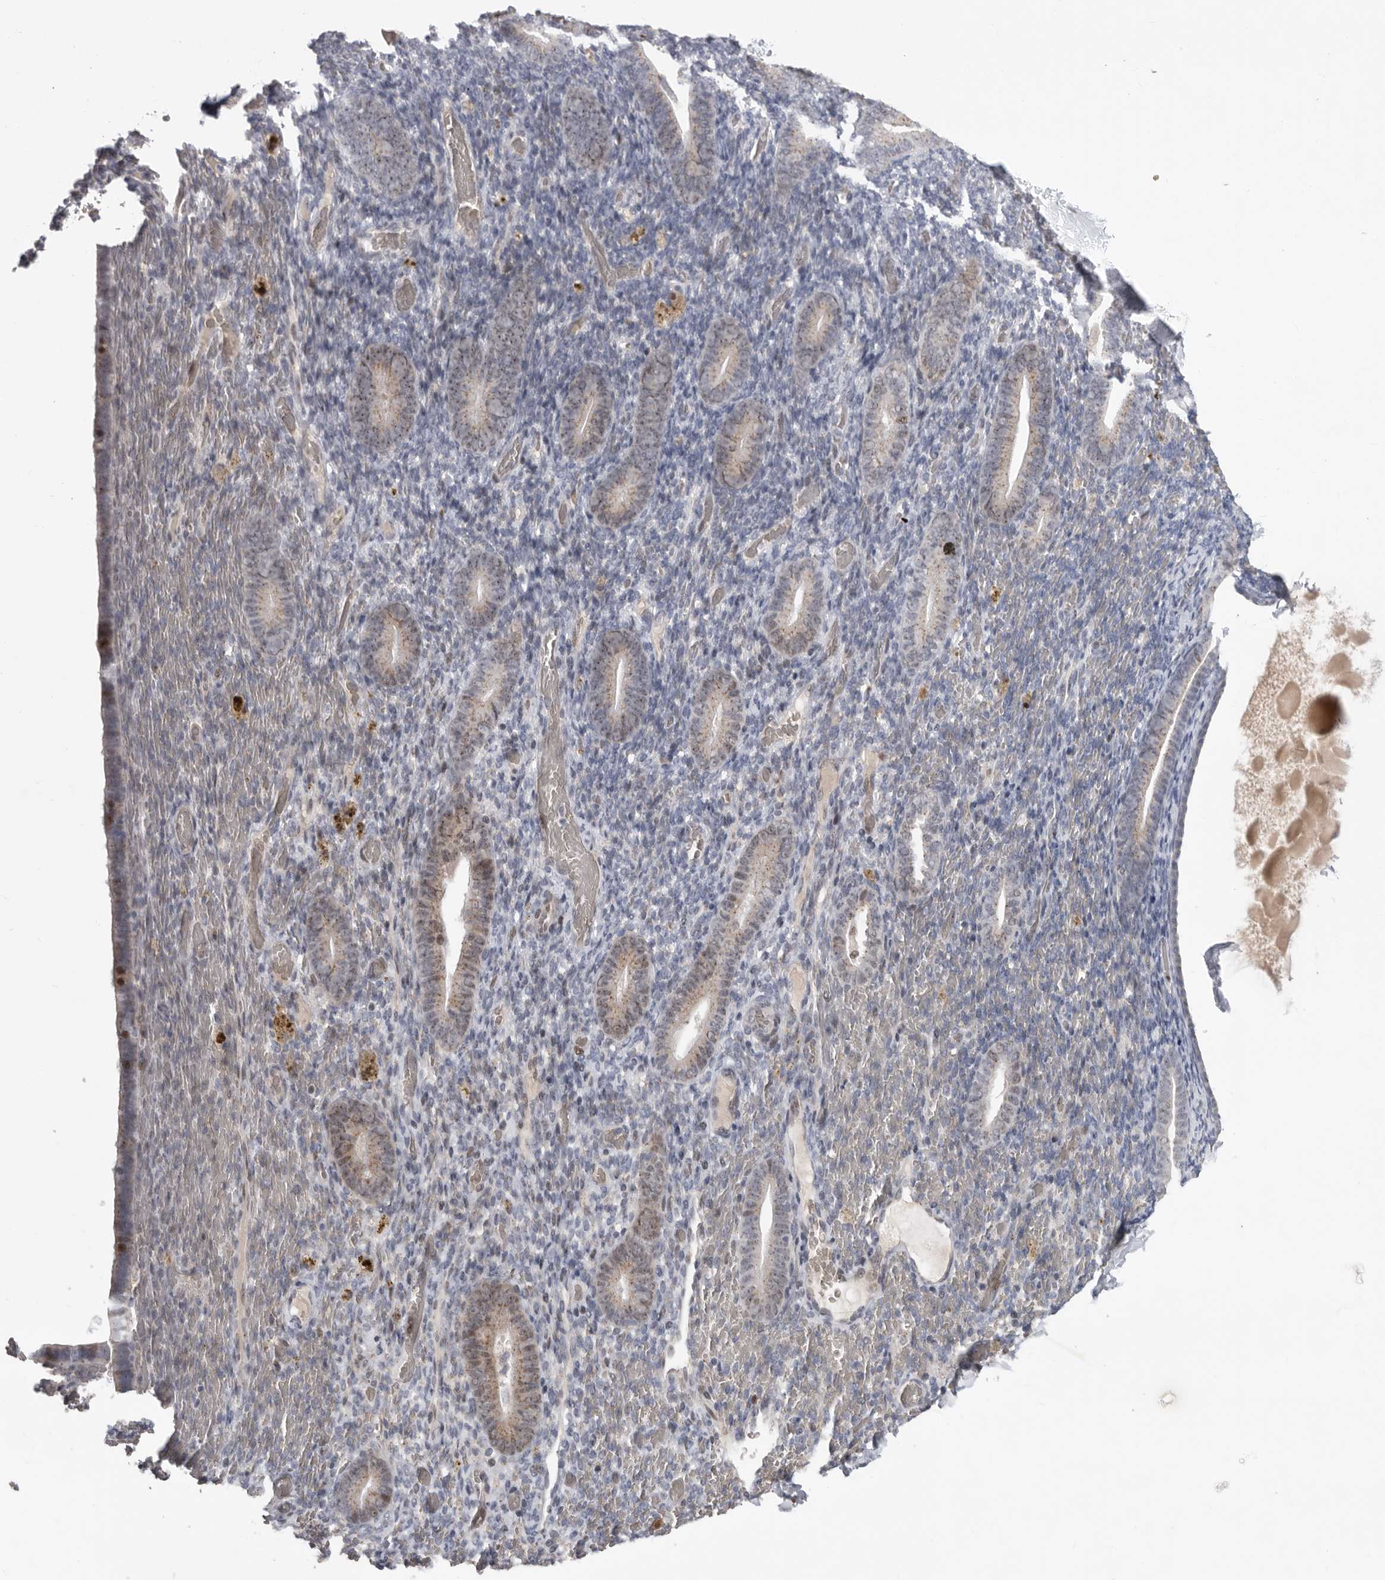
{"staining": {"intensity": "negative", "quantity": "none", "location": "none"}, "tissue": "endometrium", "cell_type": "Cells in endometrial stroma", "image_type": "normal", "snomed": [{"axis": "morphology", "description": "Normal tissue, NOS"}, {"axis": "topography", "description": "Endometrium"}], "caption": "The image demonstrates no significant expression in cells in endometrial stroma of endometrium.", "gene": "PCMTD1", "patient": {"sex": "female", "age": 51}}